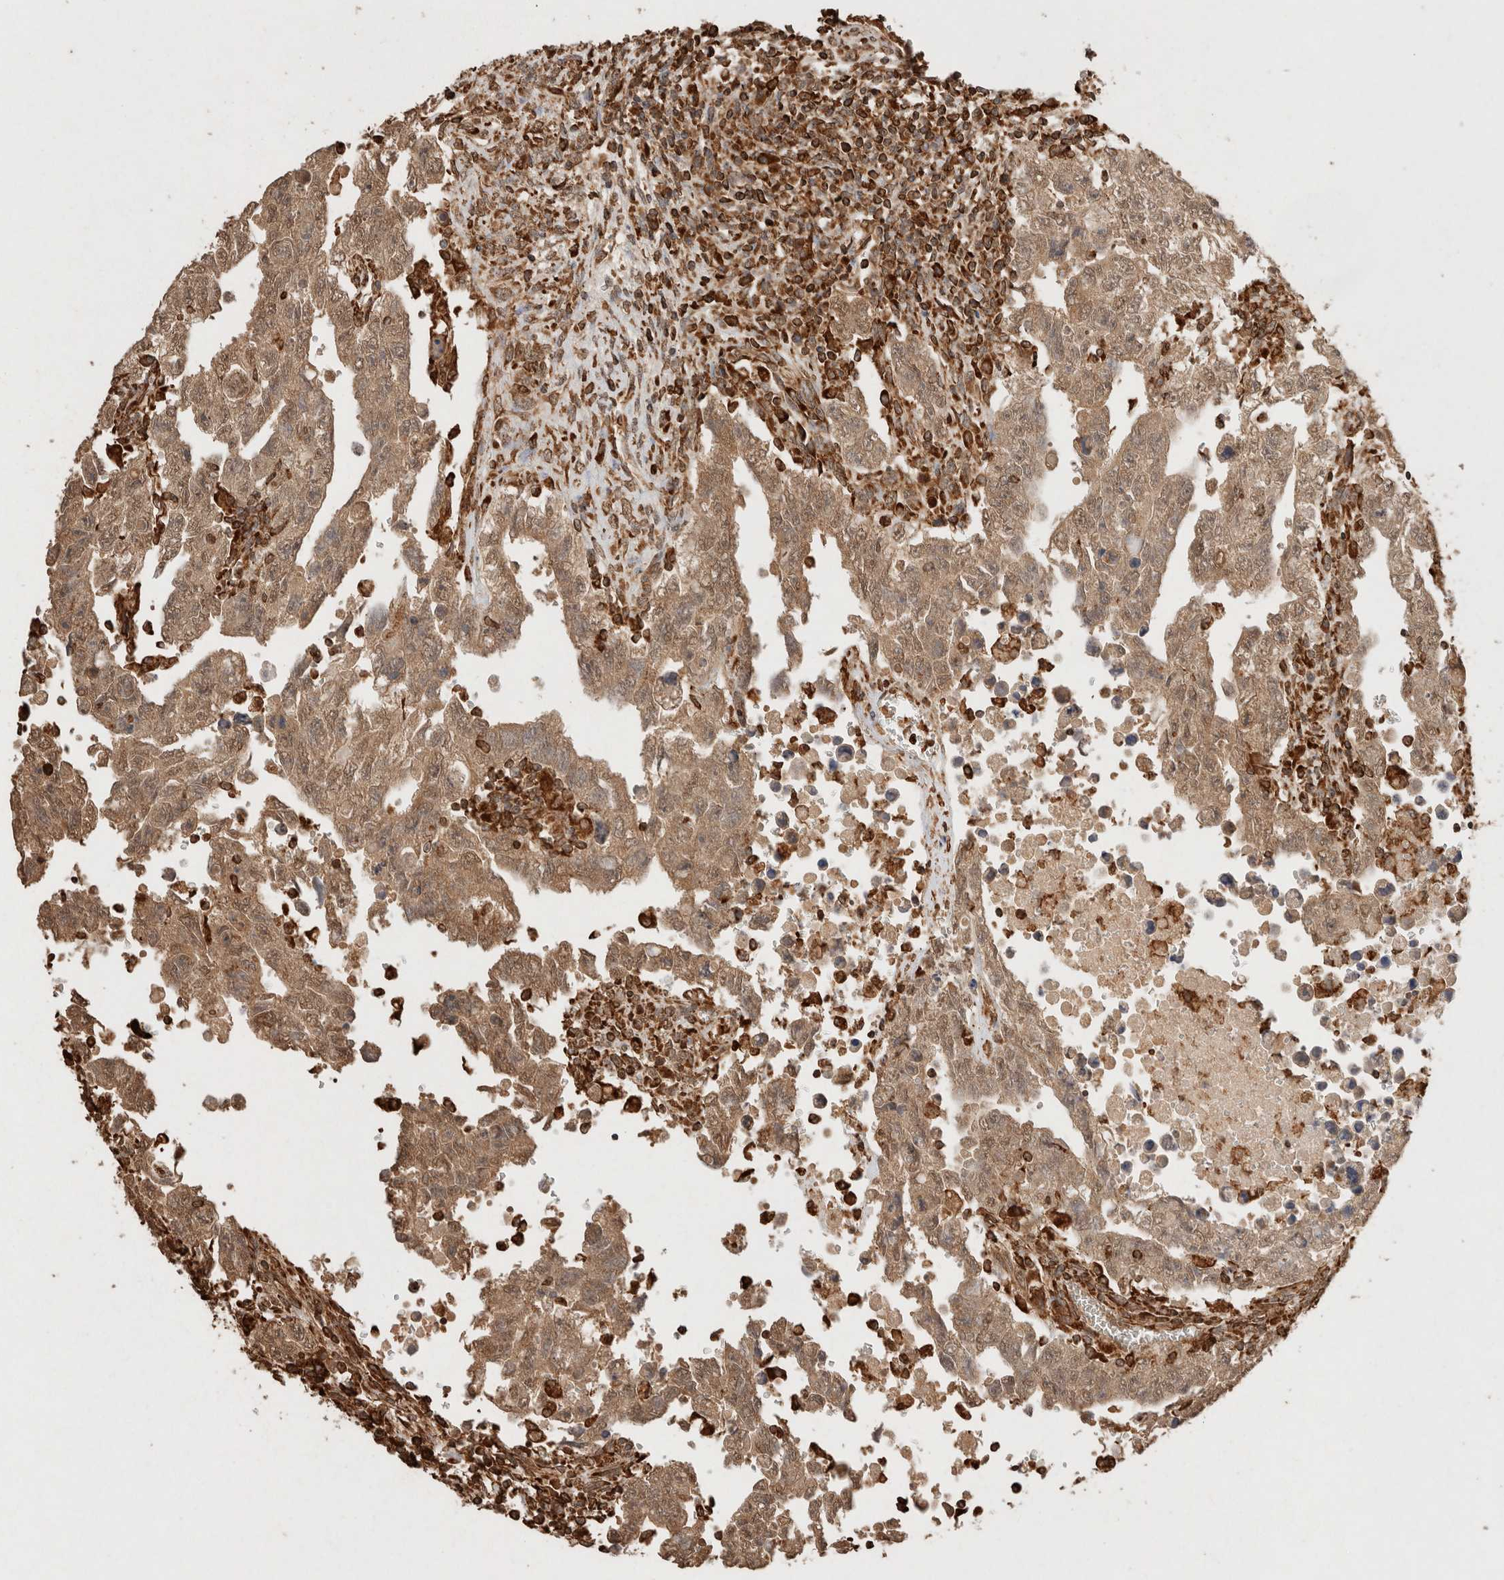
{"staining": {"intensity": "moderate", "quantity": ">75%", "location": "cytoplasmic/membranous,nuclear"}, "tissue": "testis cancer", "cell_type": "Tumor cells", "image_type": "cancer", "snomed": [{"axis": "morphology", "description": "Carcinoma, Embryonal, NOS"}, {"axis": "topography", "description": "Testis"}], "caption": "Immunohistochemistry photomicrograph of neoplastic tissue: testis cancer stained using immunohistochemistry (IHC) displays medium levels of moderate protein expression localized specifically in the cytoplasmic/membranous and nuclear of tumor cells, appearing as a cytoplasmic/membranous and nuclear brown color.", "gene": "ERAP1", "patient": {"sex": "male", "age": 28}}